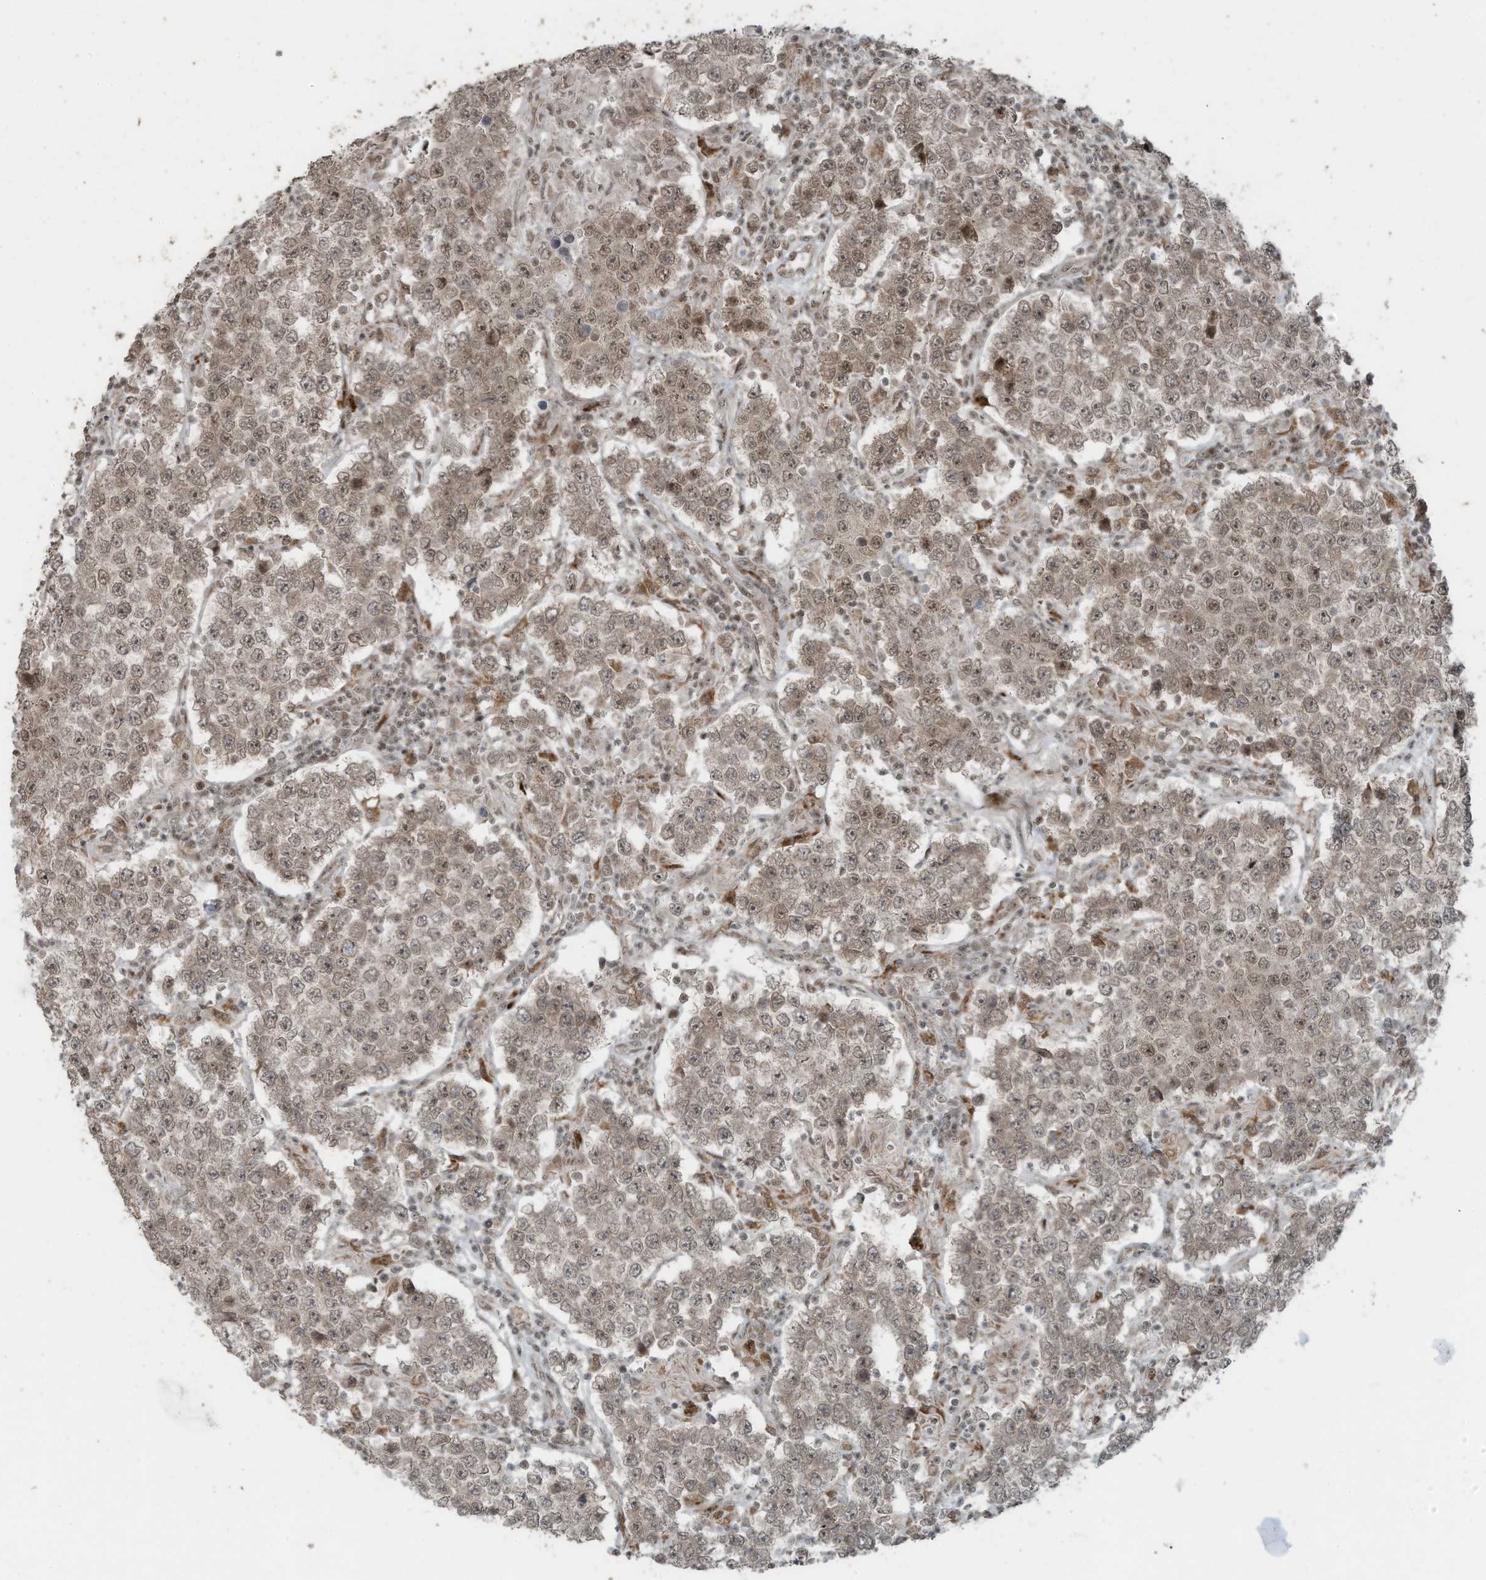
{"staining": {"intensity": "weak", "quantity": ">75%", "location": "nuclear"}, "tissue": "testis cancer", "cell_type": "Tumor cells", "image_type": "cancer", "snomed": [{"axis": "morphology", "description": "Normal tissue, NOS"}, {"axis": "morphology", "description": "Urothelial carcinoma, High grade"}, {"axis": "morphology", "description": "Seminoma, NOS"}, {"axis": "morphology", "description": "Carcinoma, Embryonal, NOS"}, {"axis": "topography", "description": "Urinary bladder"}, {"axis": "topography", "description": "Testis"}], "caption": "The histopathology image reveals a brown stain indicating the presence of a protein in the nuclear of tumor cells in testis cancer (high-grade urothelial carcinoma).", "gene": "PCNP", "patient": {"sex": "male", "age": 41}}